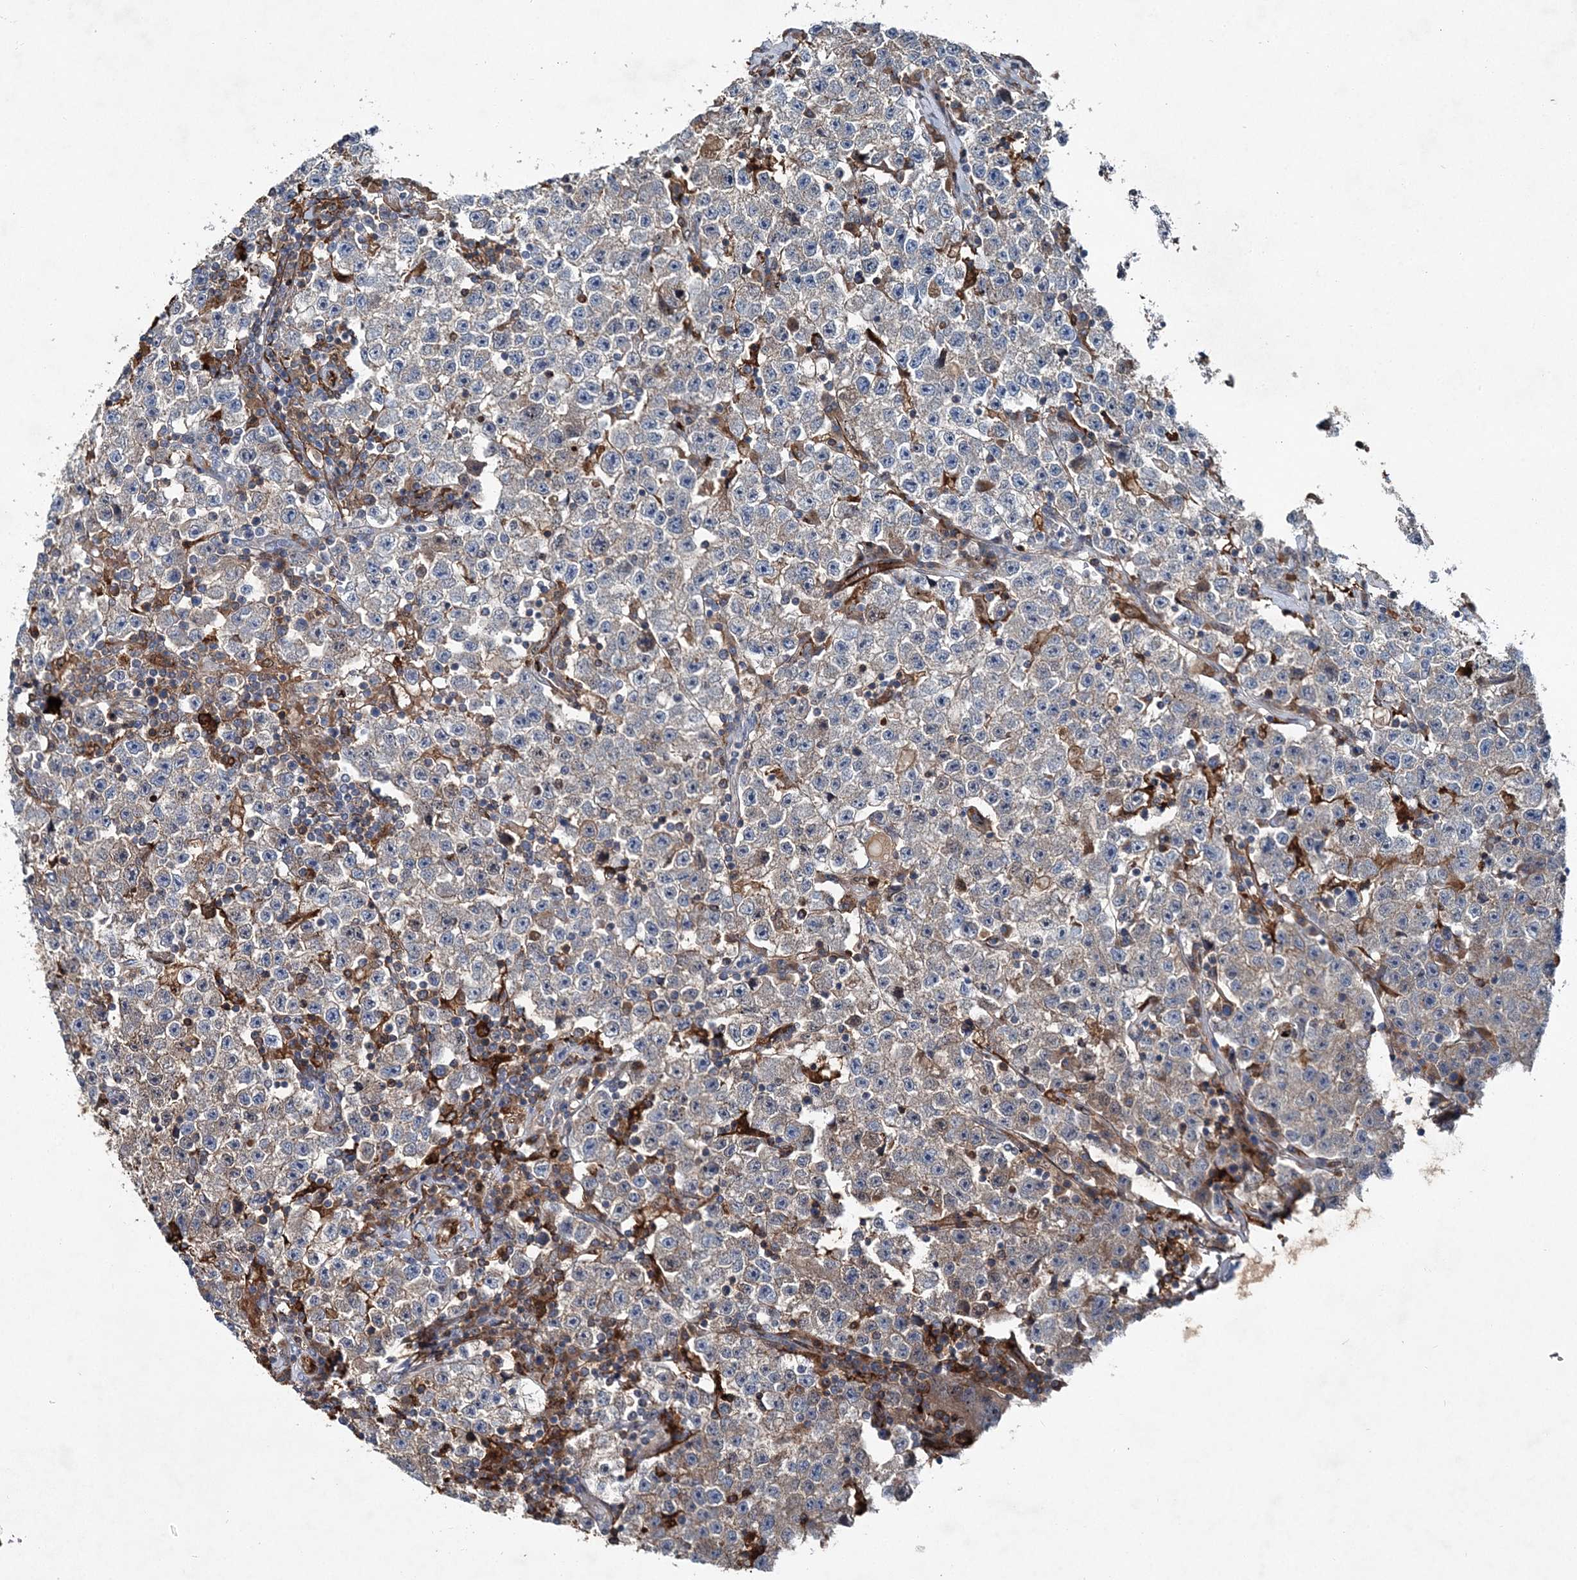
{"staining": {"intensity": "weak", "quantity": "<25%", "location": "cytoplasmic/membranous"}, "tissue": "testis cancer", "cell_type": "Tumor cells", "image_type": "cancer", "snomed": [{"axis": "morphology", "description": "Seminoma, NOS"}, {"axis": "topography", "description": "Testis"}], "caption": "Immunohistochemistry of seminoma (testis) demonstrates no expression in tumor cells.", "gene": "SPOPL", "patient": {"sex": "male", "age": 22}}